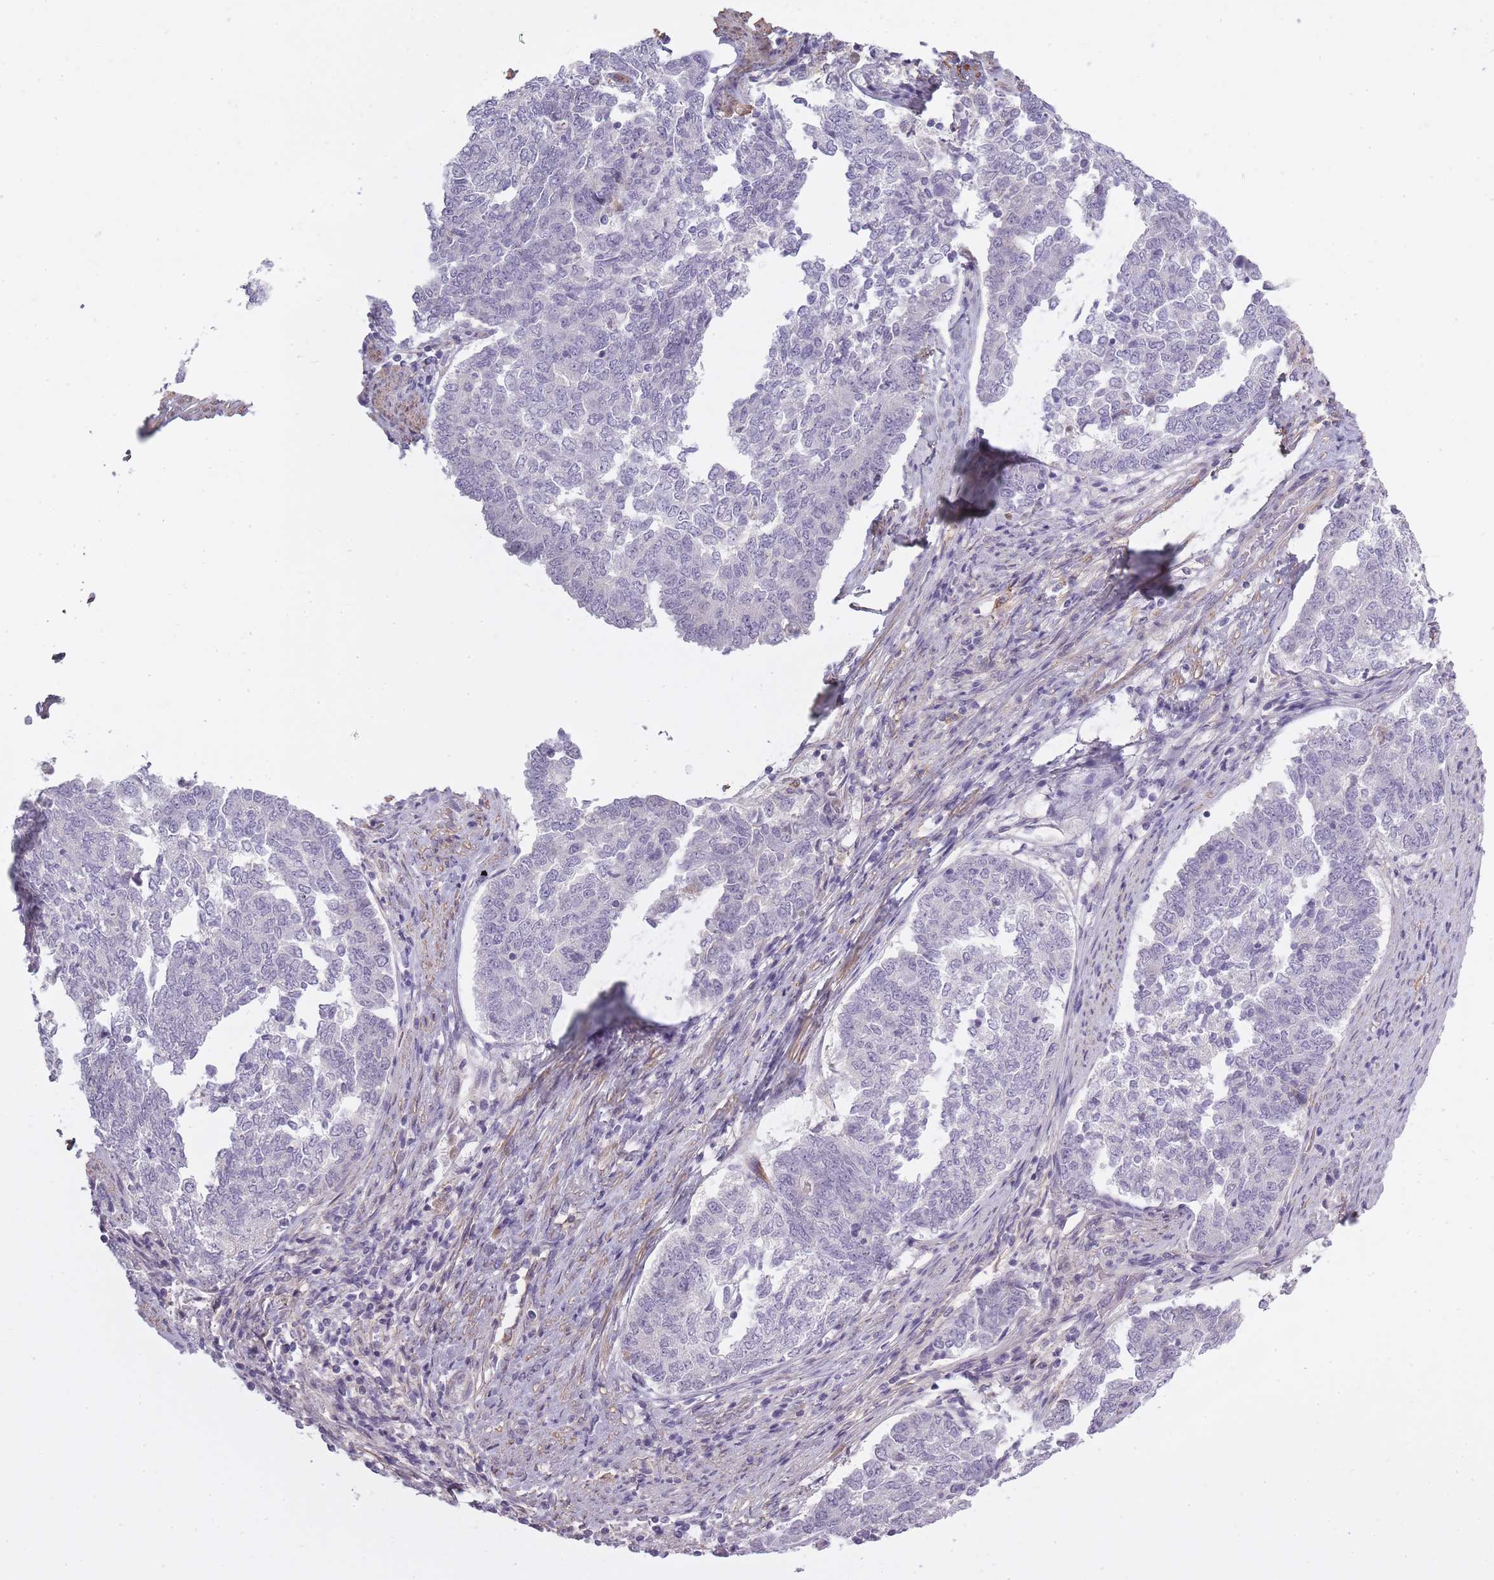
{"staining": {"intensity": "negative", "quantity": "none", "location": "none"}, "tissue": "endometrial cancer", "cell_type": "Tumor cells", "image_type": "cancer", "snomed": [{"axis": "morphology", "description": "Adenocarcinoma, NOS"}, {"axis": "topography", "description": "Endometrium"}], "caption": "Immunohistochemistry (IHC) of endometrial cancer (adenocarcinoma) shows no expression in tumor cells.", "gene": "SLC8A2", "patient": {"sex": "female", "age": 80}}